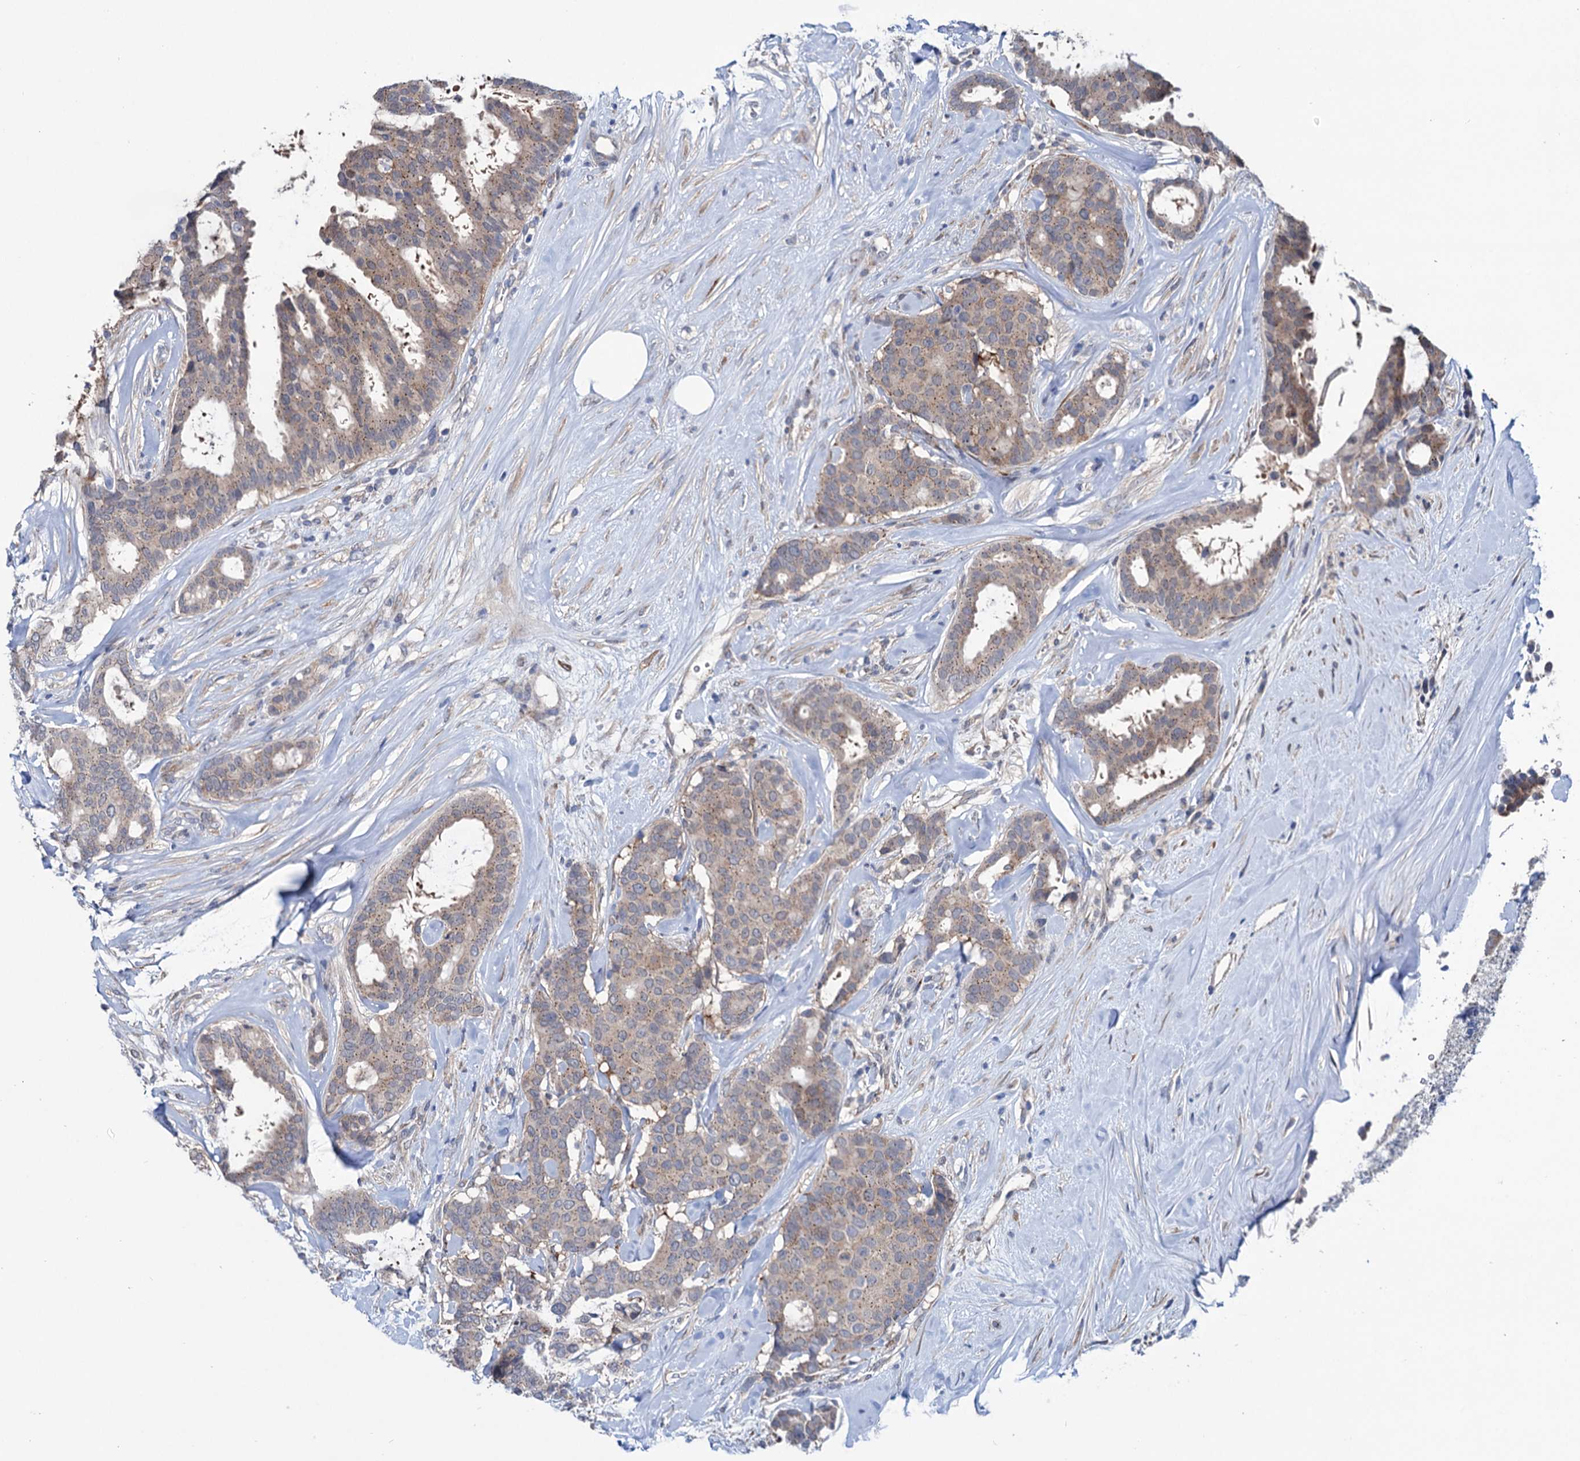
{"staining": {"intensity": "weak", "quantity": "25%-75%", "location": "cytoplasmic/membranous"}, "tissue": "breast cancer", "cell_type": "Tumor cells", "image_type": "cancer", "snomed": [{"axis": "morphology", "description": "Duct carcinoma"}, {"axis": "topography", "description": "Breast"}], "caption": "IHC image of neoplastic tissue: human breast cancer (invasive ductal carcinoma) stained using immunohistochemistry (IHC) shows low levels of weak protein expression localized specifically in the cytoplasmic/membranous of tumor cells, appearing as a cytoplasmic/membranous brown color.", "gene": "EYA4", "patient": {"sex": "female", "age": 75}}